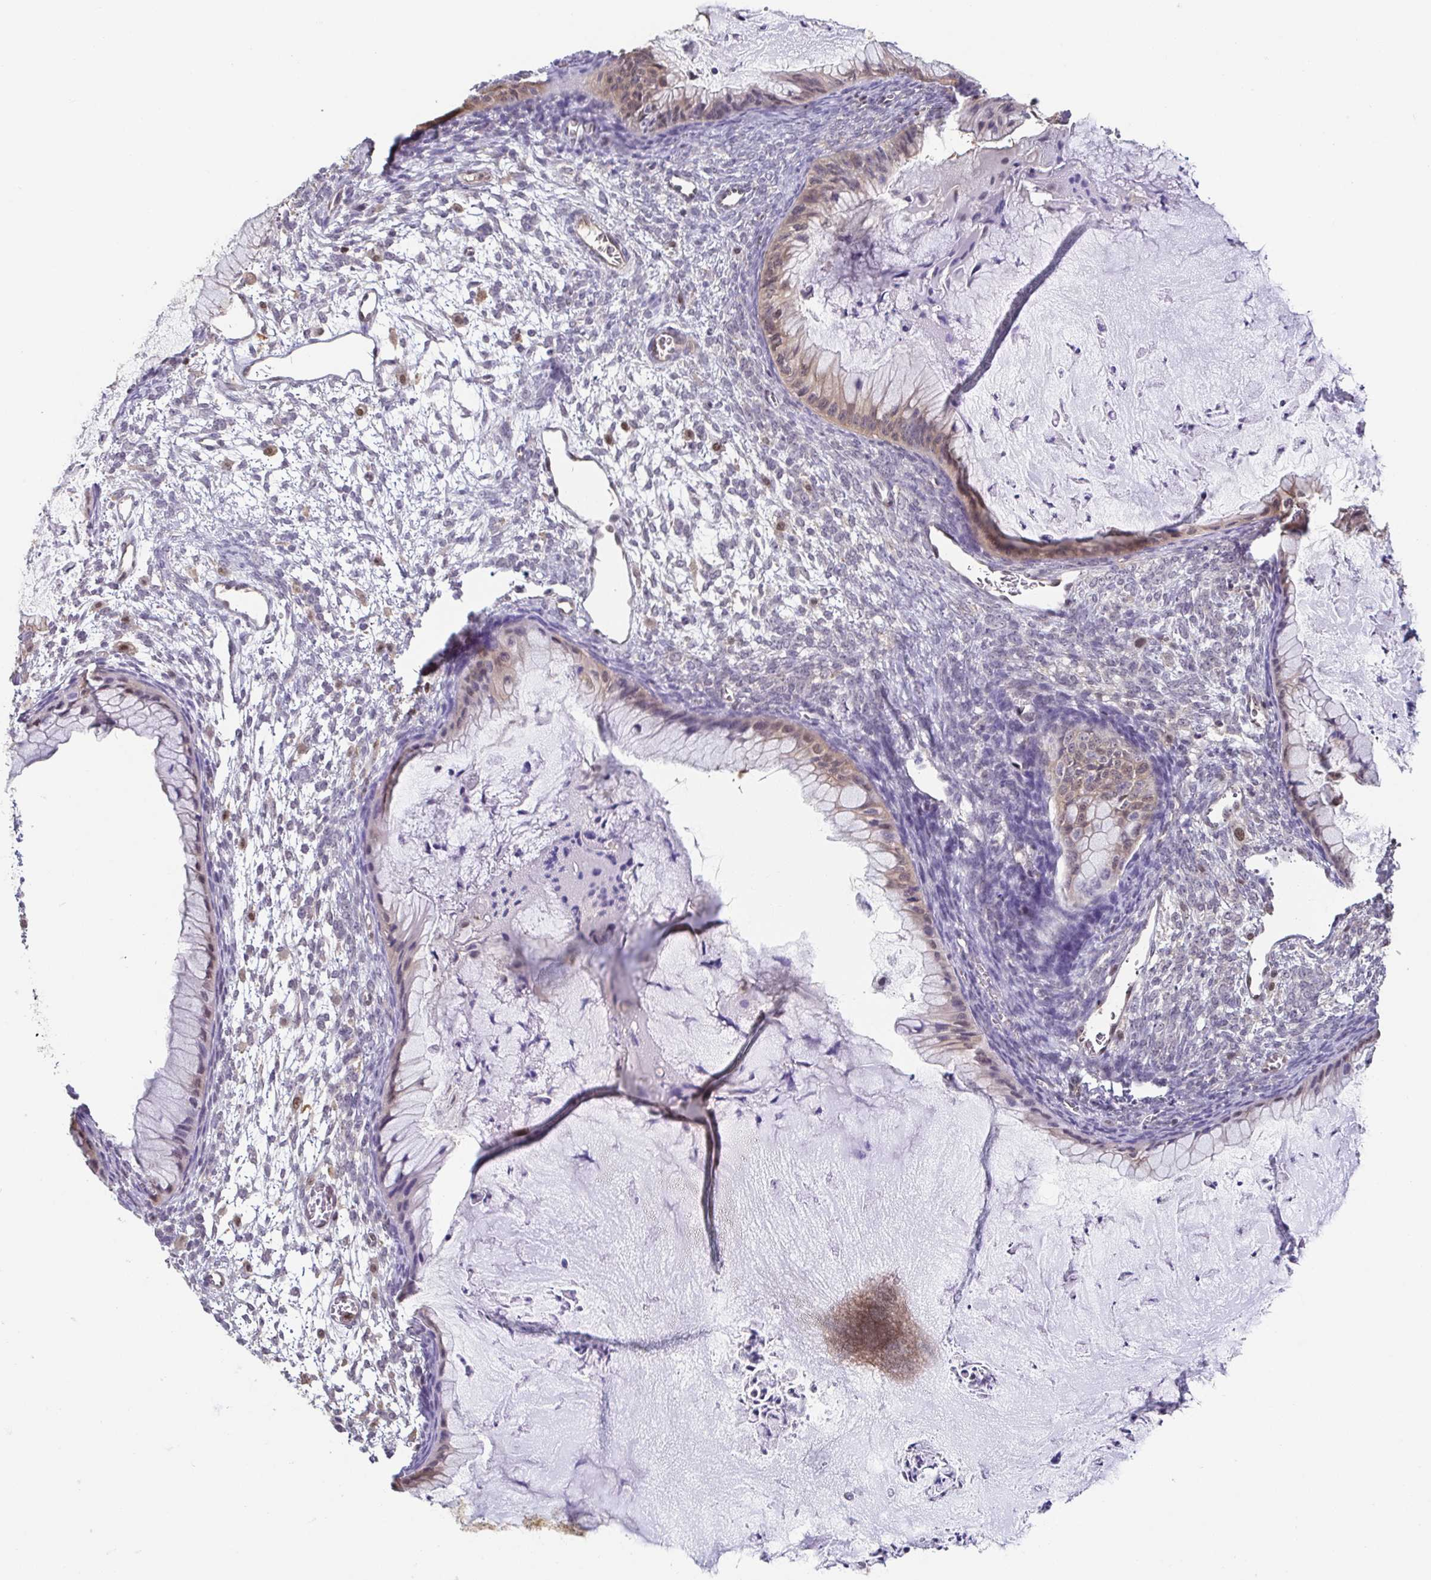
{"staining": {"intensity": "moderate", "quantity": "25%-75%", "location": "cytoplasmic/membranous,nuclear"}, "tissue": "ovarian cancer", "cell_type": "Tumor cells", "image_type": "cancer", "snomed": [{"axis": "morphology", "description": "Cystadenocarcinoma, mucinous, NOS"}, {"axis": "topography", "description": "Ovary"}], "caption": "IHC of mucinous cystadenocarcinoma (ovarian) displays medium levels of moderate cytoplasmic/membranous and nuclear positivity in approximately 25%-75% of tumor cells.", "gene": "PSMB9", "patient": {"sex": "female", "age": 72}}